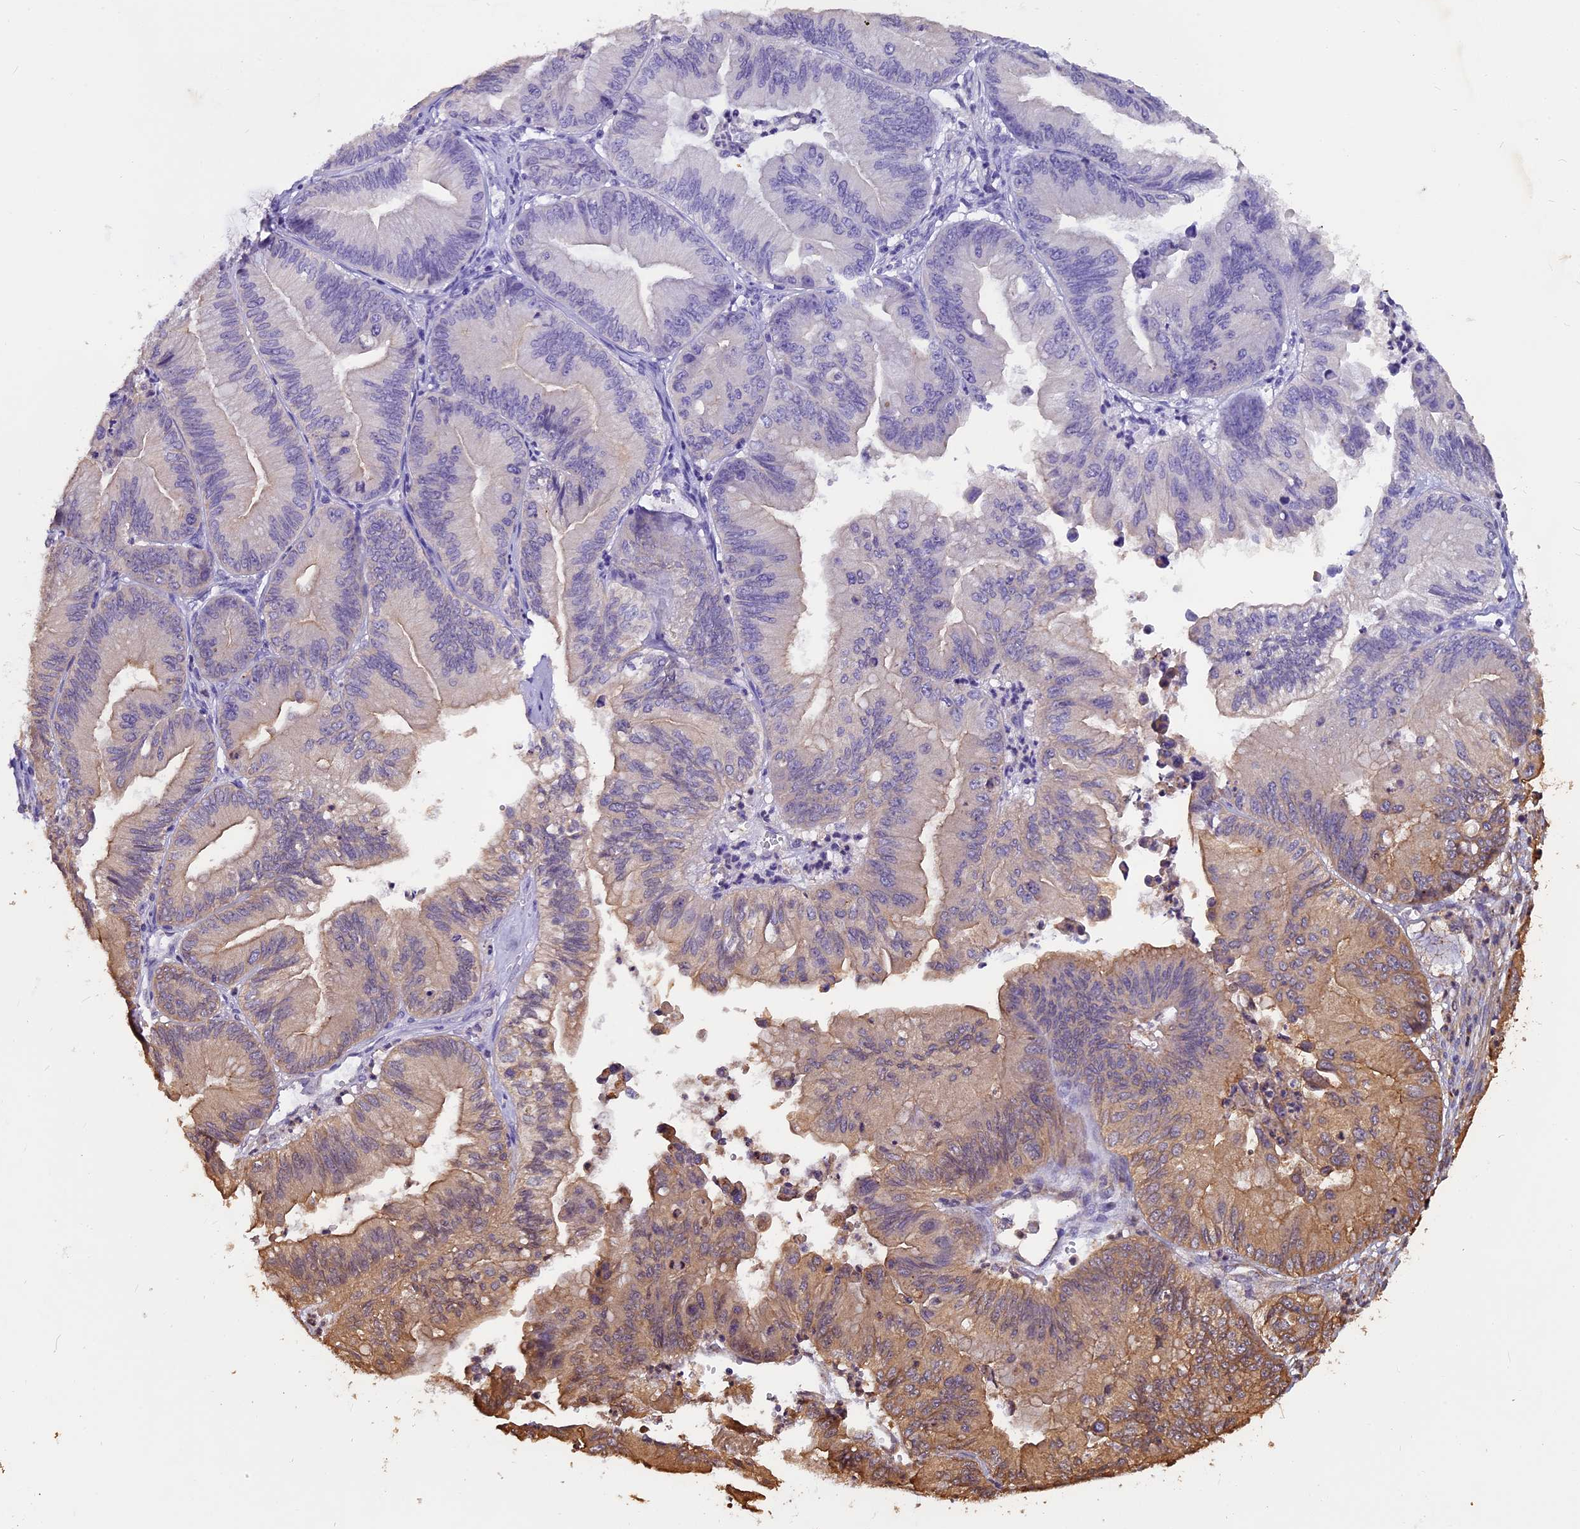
{"staining": {"intensity": "moderate", "quantity": "<25%", "location": "cytoplasmic/membranous"}, "tissue": "ovarian cancer", "cell_type": "Tumor cells", "image_type": "cancer", "snomed": [{"axis": "morphology", "description": "Cystadenocarcinoma, mucinous, NOS"}, {"axis": "topography", "description": "Ovary"}], "caption": "Ovarian cancer (mucinous cystadenocarcinoma) stained with a brown dye exhibits moderate cytoplasmic/membranous positive positivity in about <25% of tumor cells.", "gene": "CHMP2A", "patient": {"sex": "female", "age": 71}}